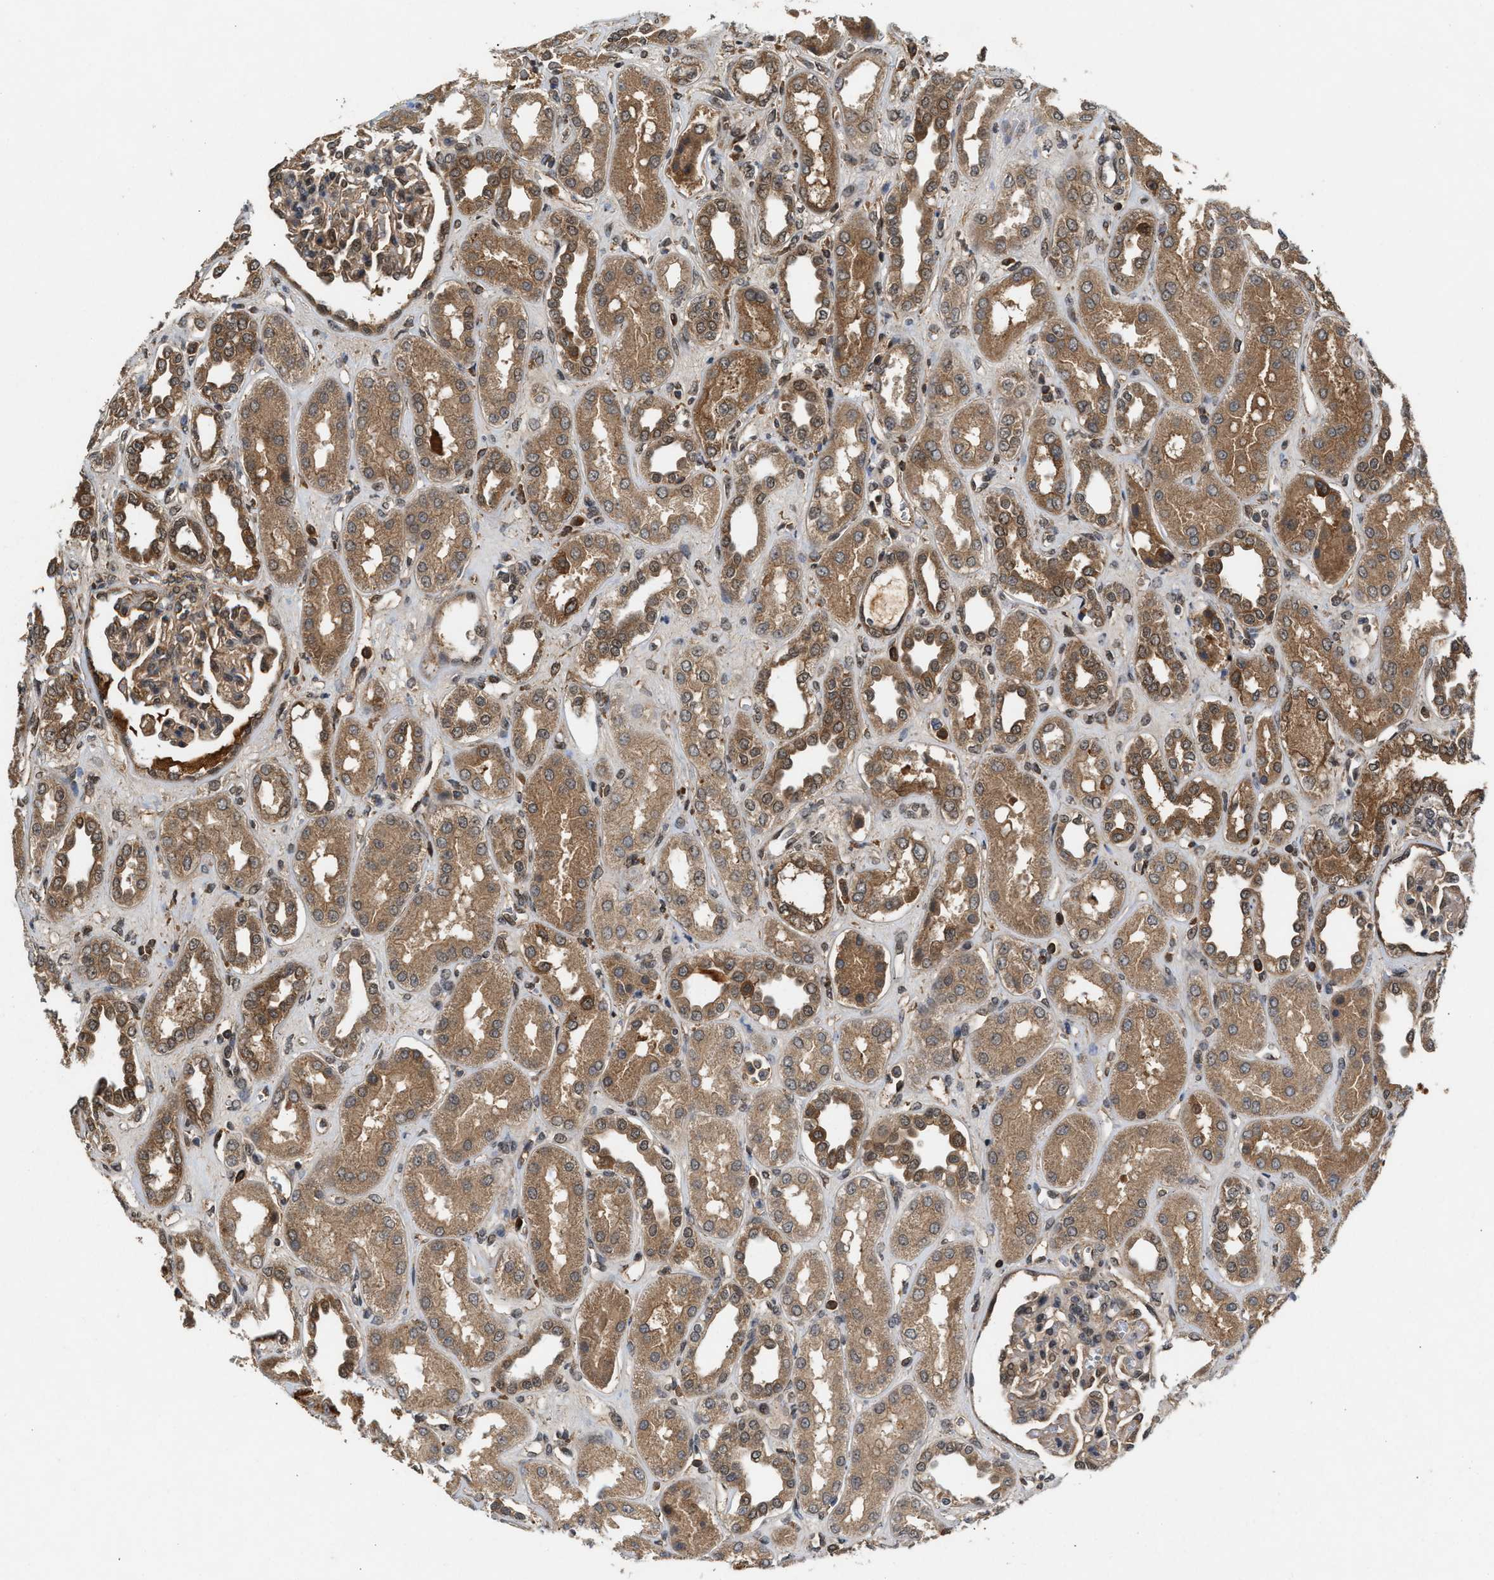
{"staining": {"intensity": "moderate", "quantity": ">75%", "location": "cytoplasmic/membranous,nuclear"}, "tissue": "kidney", "cell_type": "Cells in glomeruli", "image_type": "normal", "snomed": [{"axis": "morphology", "description": "Normal tissue, NOS"}, {"axis": "topography", "description": "Kidney"}], "caption": "Immunohistochemistry photomicrograph of normal human kidney stained for a protein (brown), which exhibits medium levels of moderate cytoplasmic/membranous,nuclear staining in about >75% of cells in glomeruli.", "gene": "RUSC2", "patient": {"sex": "male", "age": 59}}